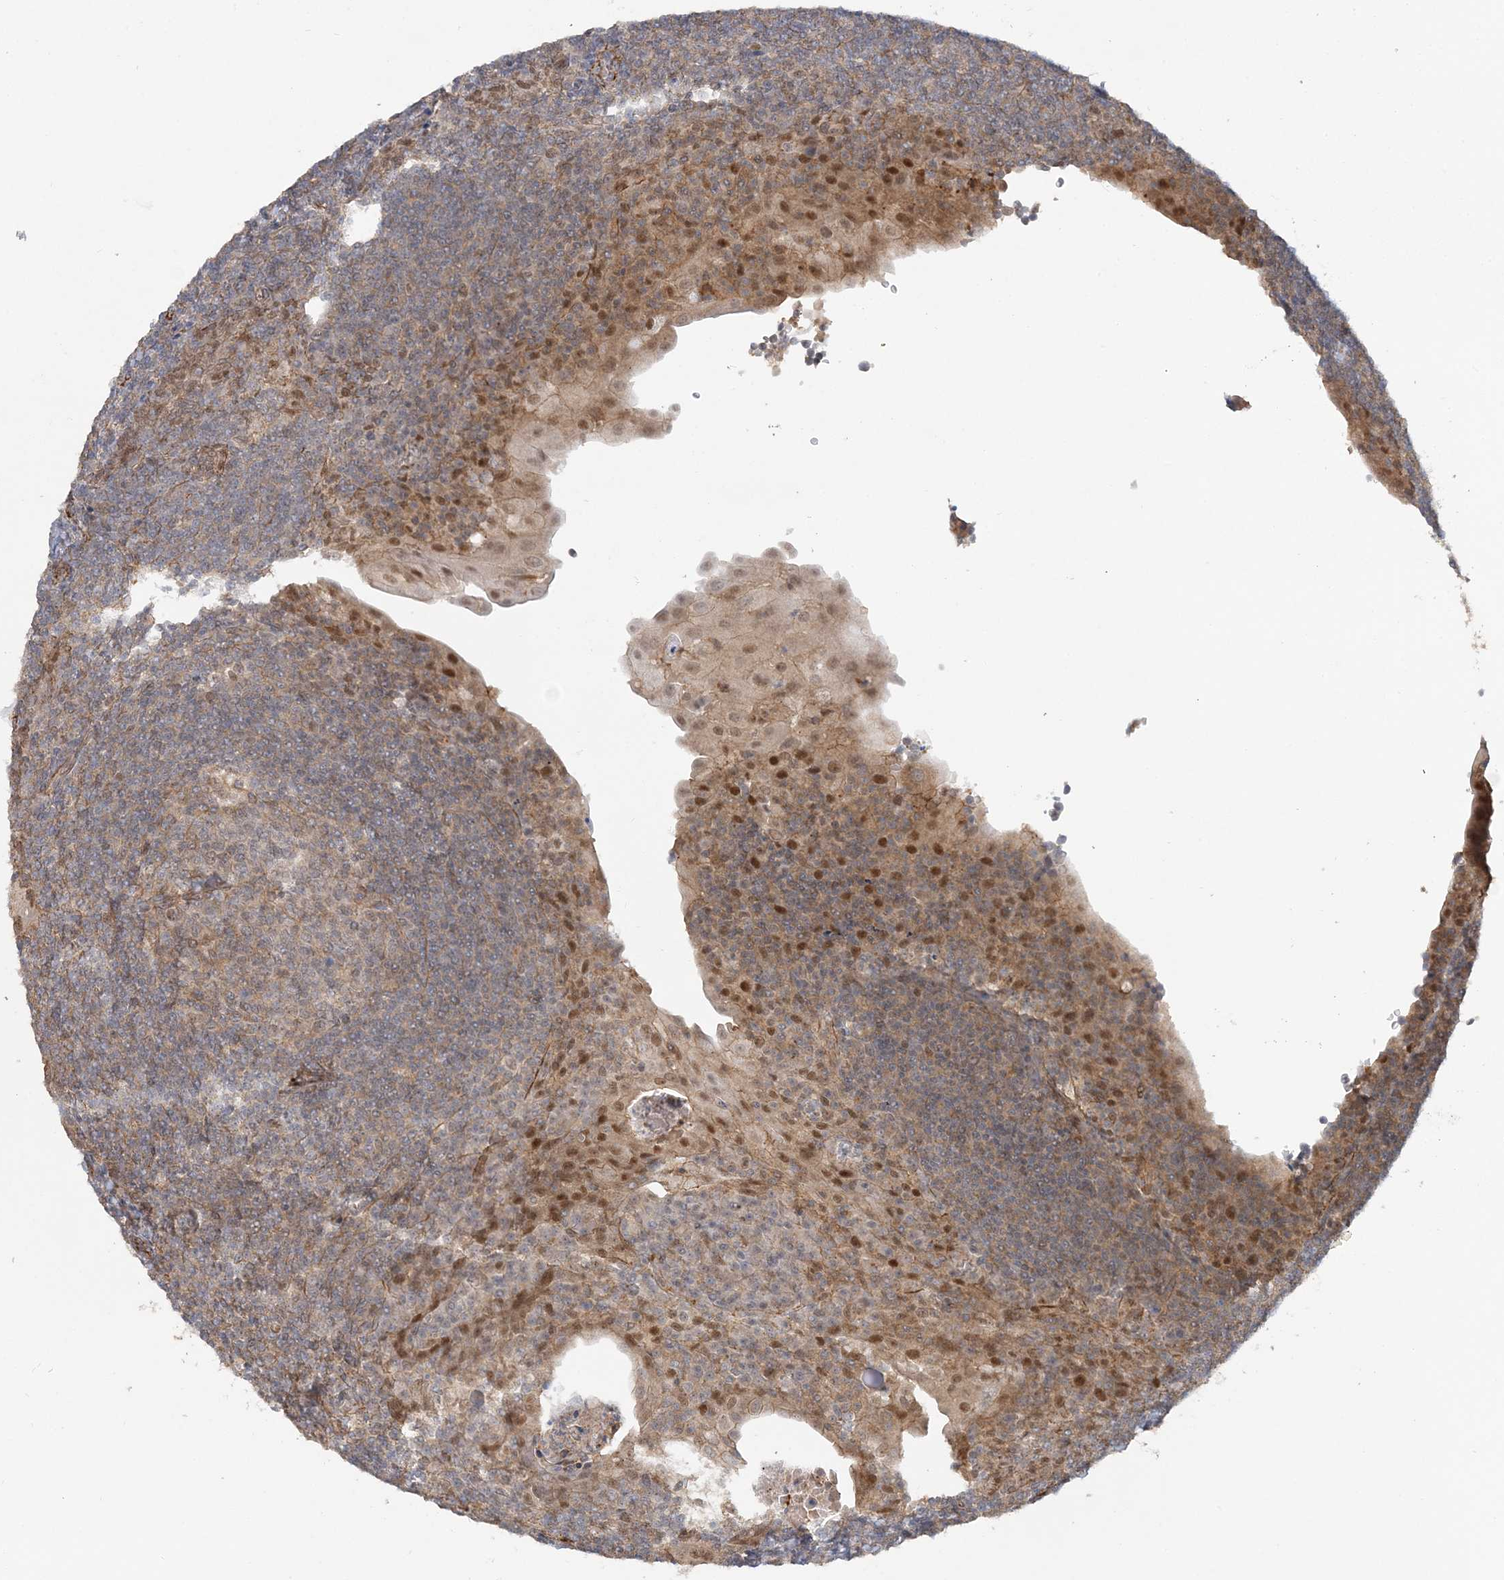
{"staining": {"intensity": "weak", "quantity": "<25%", "location": "nuclear"}, "tissue": "tonsil", "cell_type": "Germinal center cells", "image_type": "normal", "snomed": [{"axis": "morphology", "description": "Normal tissue, NOS"}, {"axis": "topography", "description": "Tonsil"}], "caption": "Immunohistochemical staining of normal human tonsil displays no significant positivity in germinal center cells. (DAB IHC with hematoxylin counter stain).", "gene": "MAT2B", "patient": {"sex": "male", "age": 37}}